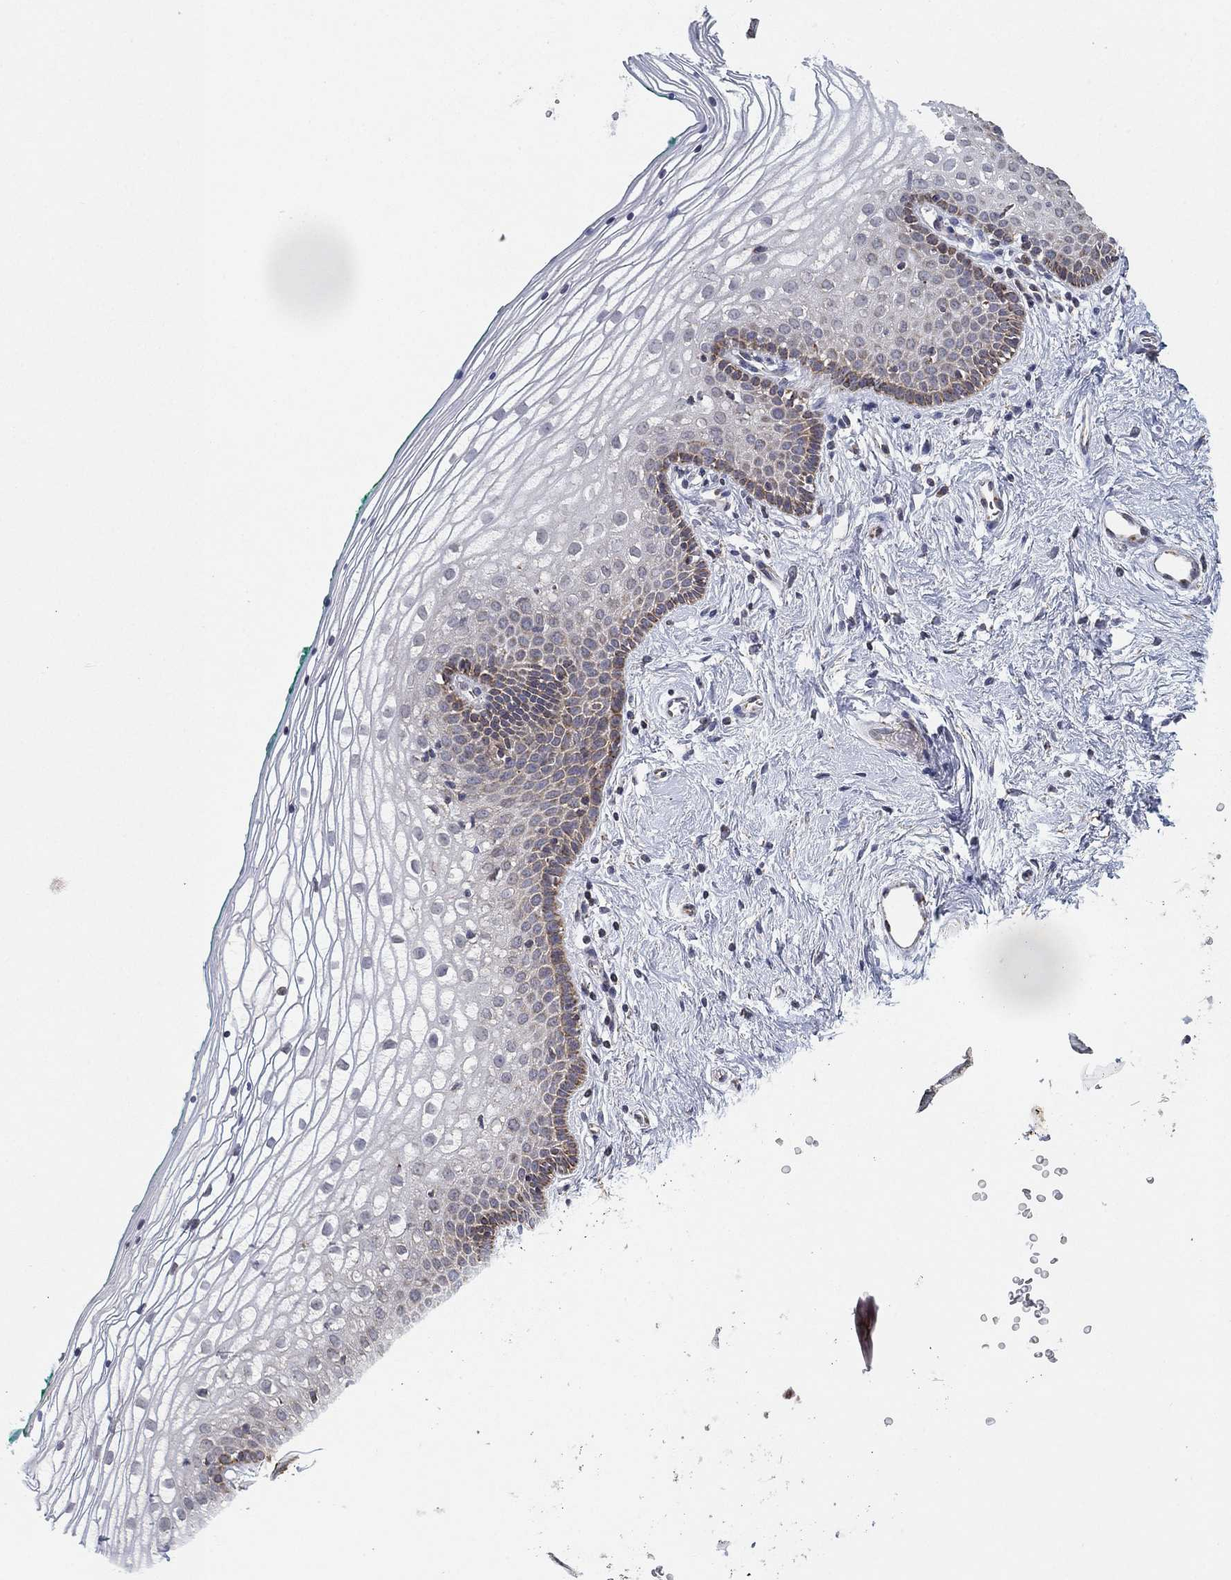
{"staining": {"intensity": "moderate", "quantity": "<25%", "location": "cytoplasmic/membranous"}, "tissue": "vagina", "cell_type": "Squamous epithelial cells", "image_type": "normal", "snomed": [{"axis": "morphology", "description": "Normal tissue, NOS"}, {"axis": "topography", "description": "Vagina"}], "caption": "DAB (3,3'-diaminobenzidine) immunohistochemical staining of normal vagina shows moderate cytoplasmic/membranous protein expression in approximately <25% of squamous epithelial cells. The protein is shown in brown color, while the nuclei are stained blue.", "gene": "PSMG4", "patient": {"sex": "female", "age": 36}}